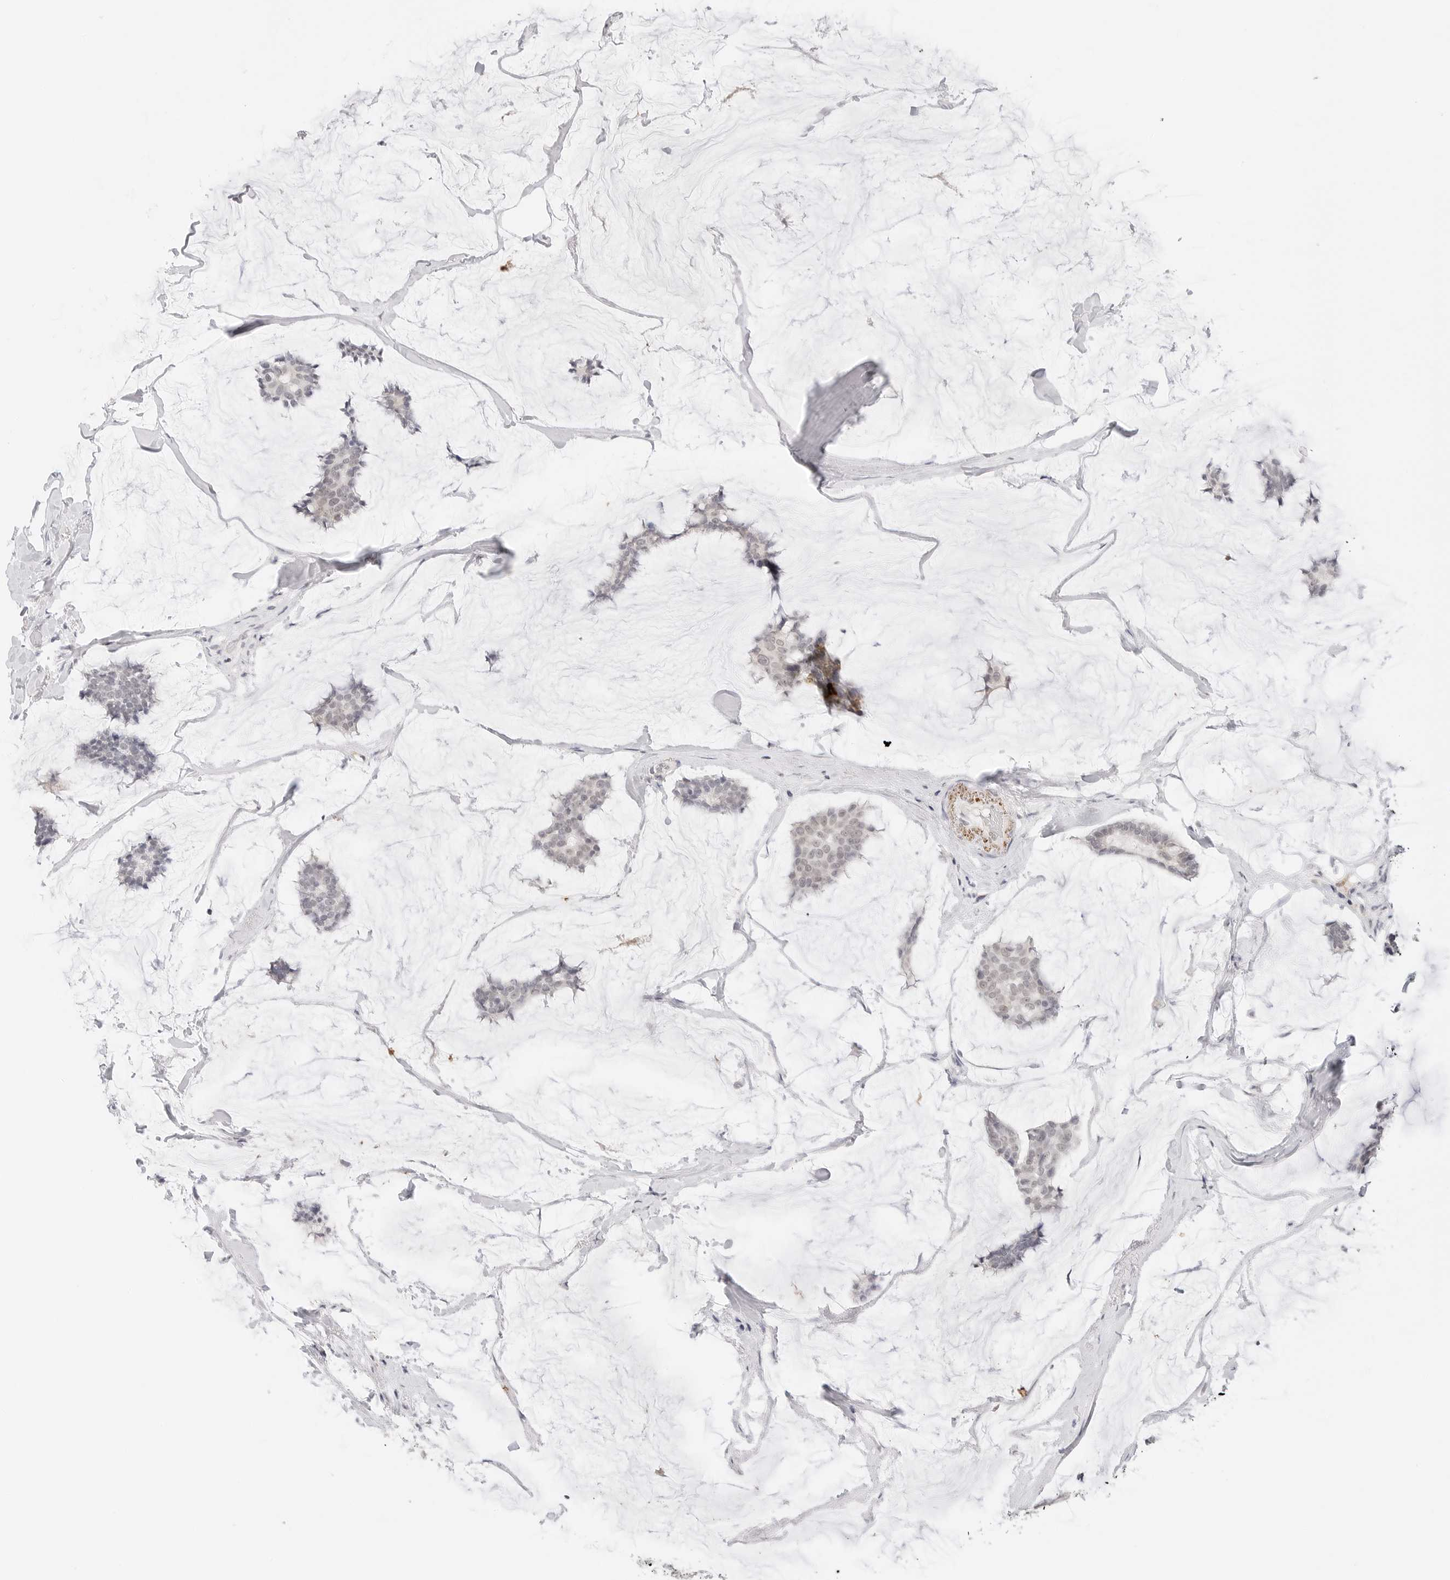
{"staining": {"intensity": "negative", "quantity": "none", "location": "none"}, "tissue": "breast cancer", "cell_type": "Tumor cells", "image_type": "cancer", "snomed": [{"axis": "morphology", "description": "Duct carcinoma"}, {"axis": "topography", "description": "Breast"}], "caption": "IHC micrograph of neoplastic tissue: human infiltrating ductal carcinoma (breast) stained with DAB (3,3'-diaminobenzidine) demonstrates no significant protein positivity in tumor cells.", "gene": "GPR34", "patient": {"sex": "female", "age": 93}}